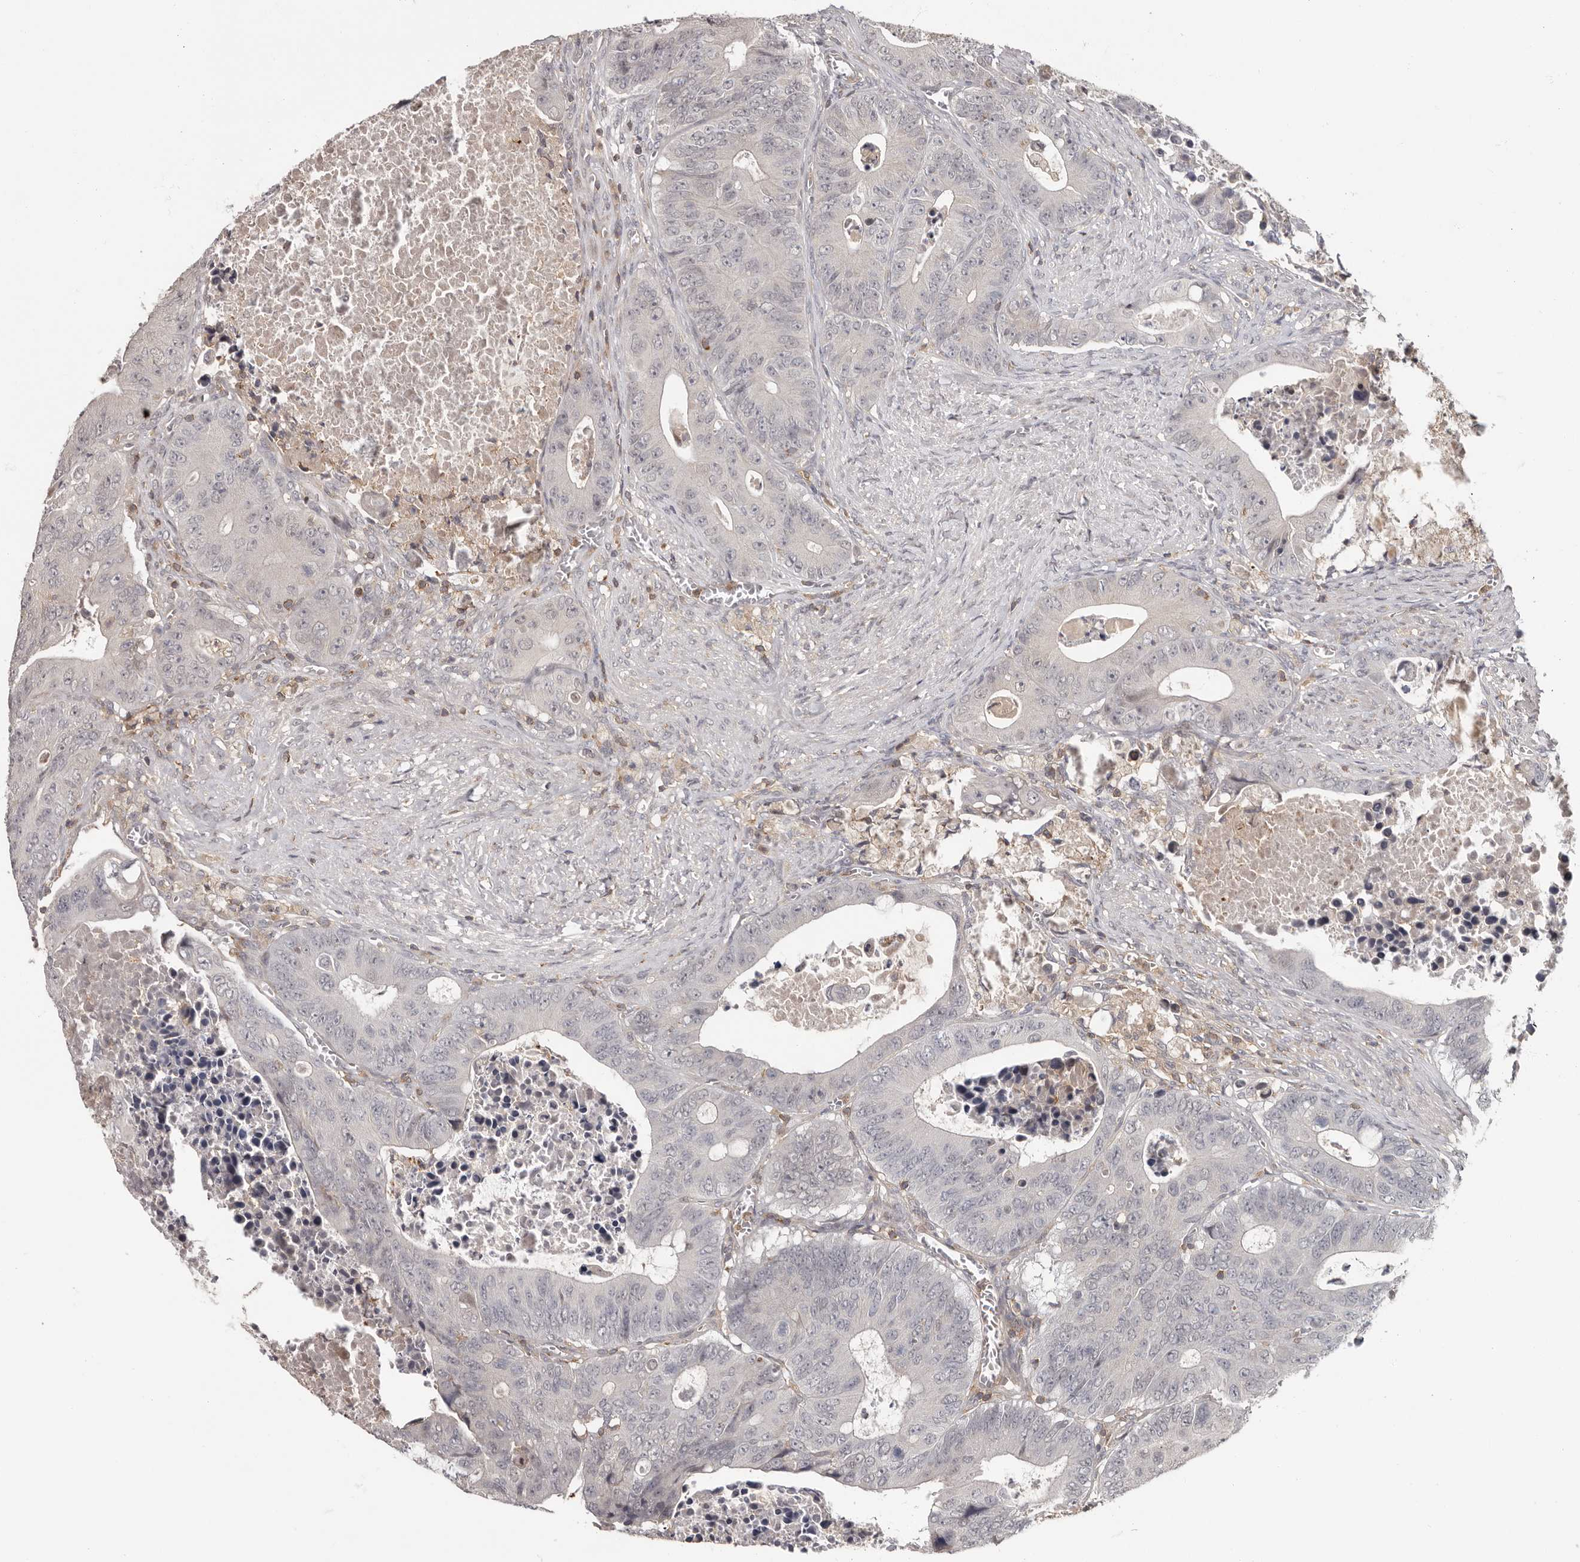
{"staining": {"intensity": "negative", "quantity": "none", "location": "none"}, "tissue": "colorectal cancer", "cell_type": "Tumor cells", "image_type": "cancer", "snomed": [{"axis": "morphology", "description": "Adenocarcinoma, NOS"}, {"axis": "topography", "description": "Colon"}], "caption": "Immunohistochemical staining of colorectal cancer (adenocarcinoma) shows no significant staining in tumor cells. (DAB (3,3'-diaminobenzidine) IHC, high magnification).", "gene": "ANKRD44", "patient": {"sex": "male", "age": 87}}